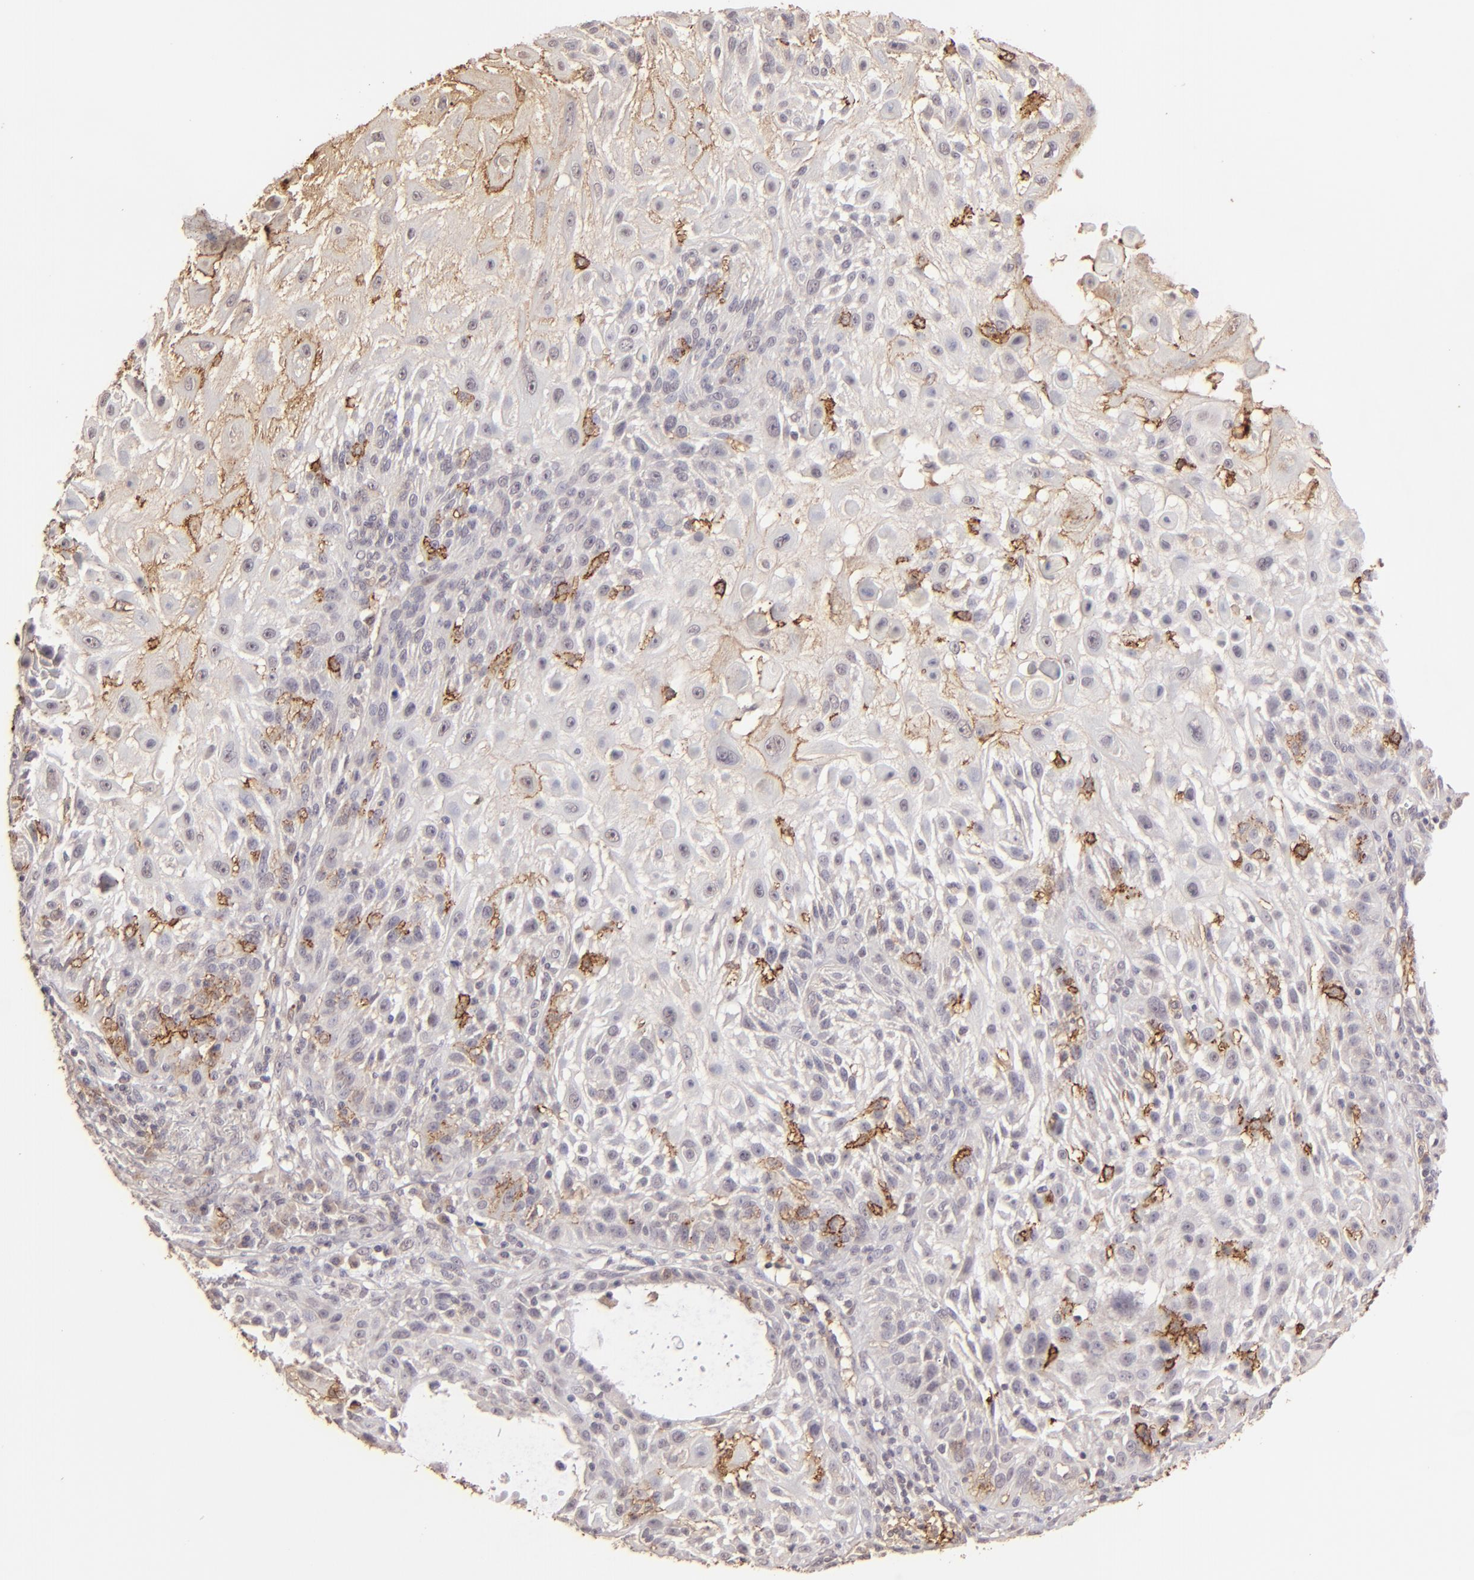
{"staining": {"intensity": "moderate", "quantity": "<25%", "location": "cytoplasmic/membranous"}, "tissue": "skin cancer", "cell_type": "Tumor cells", "image_type": "cancer", "snomed": [{"axis": "morphology", "description": "Squamous cell carcinoma, NOS"}, {"axis": "topography", "description": "Skin"}], "caption": "Immunohistochemical staining of skin cancer displays low levels of moderate cytoplasmic/membranous expression in approximately <25% of tumor cells.", "gene": "CLDN1", "patient": {"sex": "female", "age": 89}}